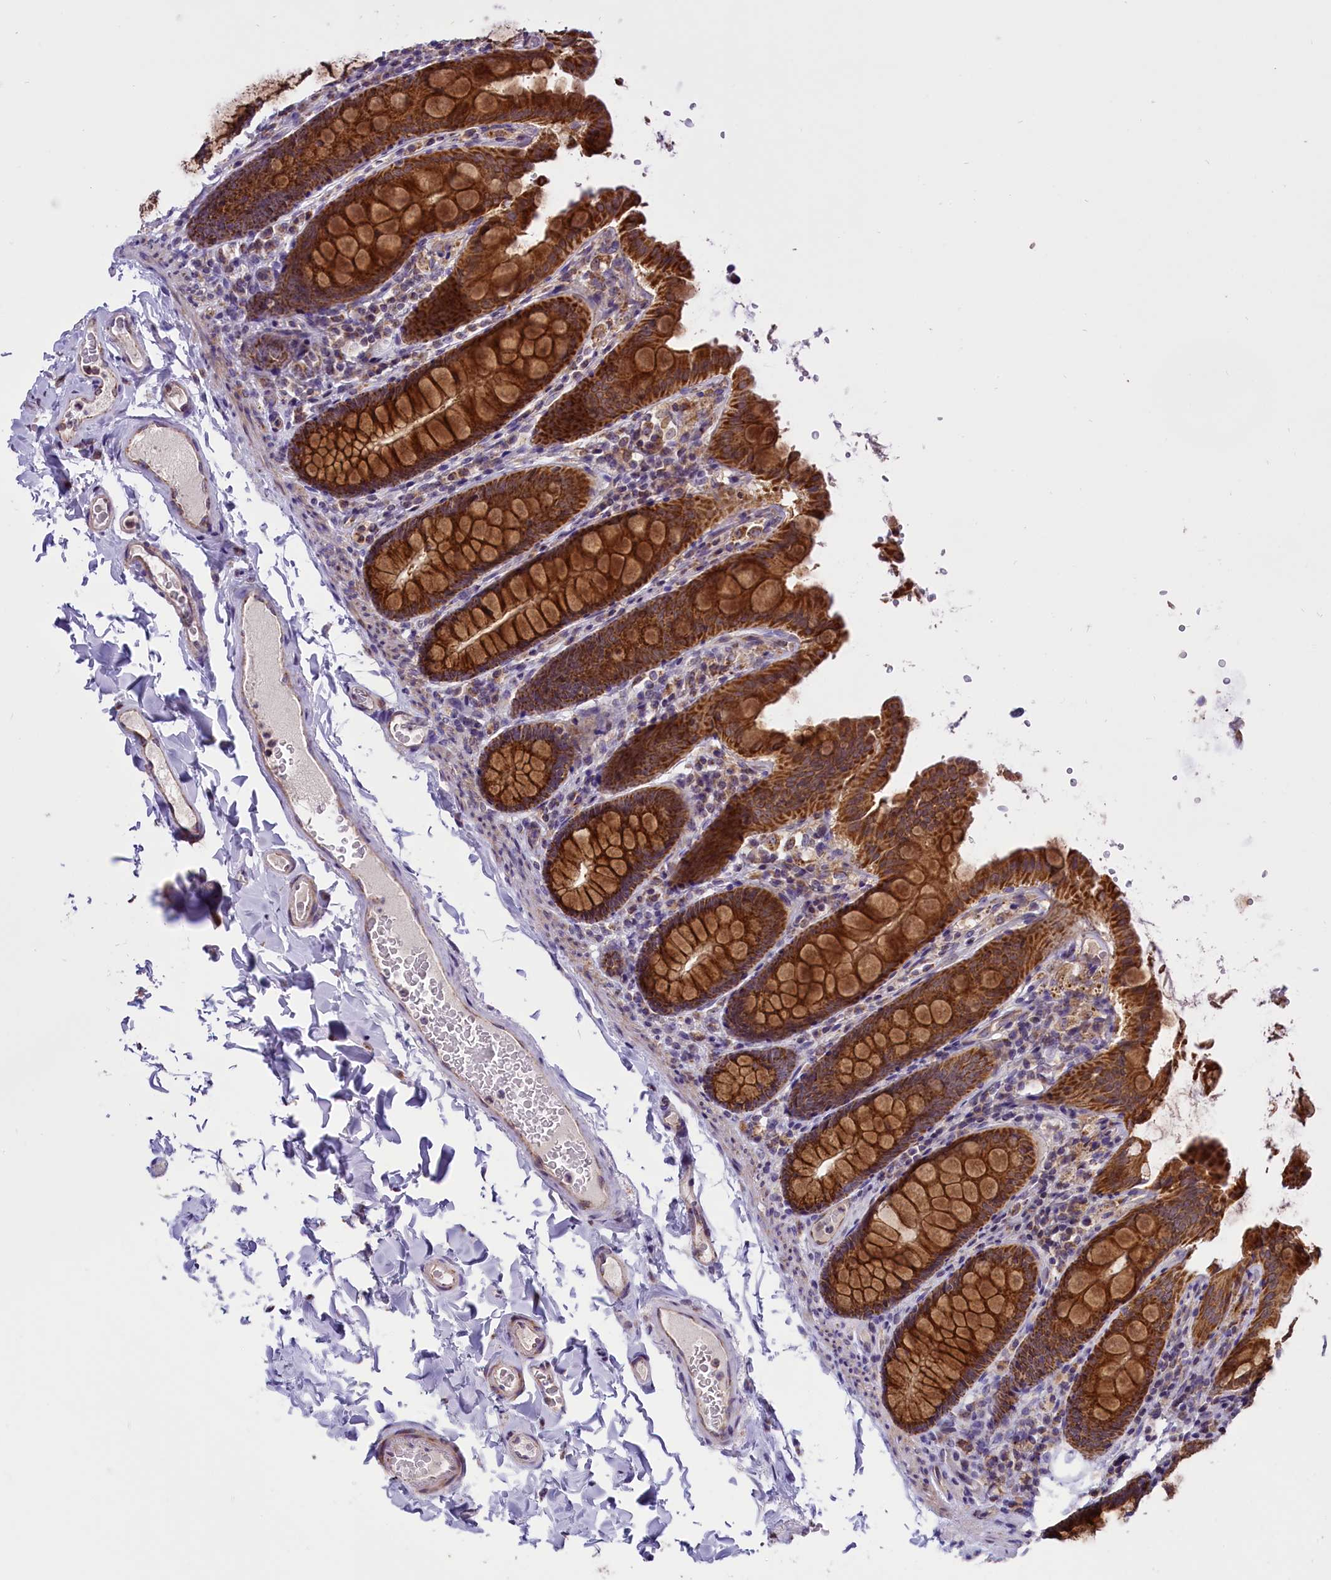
{"staining": {"intensity": "moderate", "quantity": "25%-75%", "location": "cytoplasmic/membranous"}, "tissue": "colon", "cell_type": "Endothelial cells", "image_type": "normal", "snomed": [{"axis": "morphology", "description": "Normal tissue, NOS"}, {"axis": "topography", "description": "Colon"}], "caption": "Protein staining of unremarkable colon shows moderate cytoplasmic/membranous positivity in approximately 25%-75% of endothelial cells. (brown staining indicates protein expression, while blue staining denotes nuclei).", "gene": "GLRX5", "patient": {"sex": "female", "age": 61}}